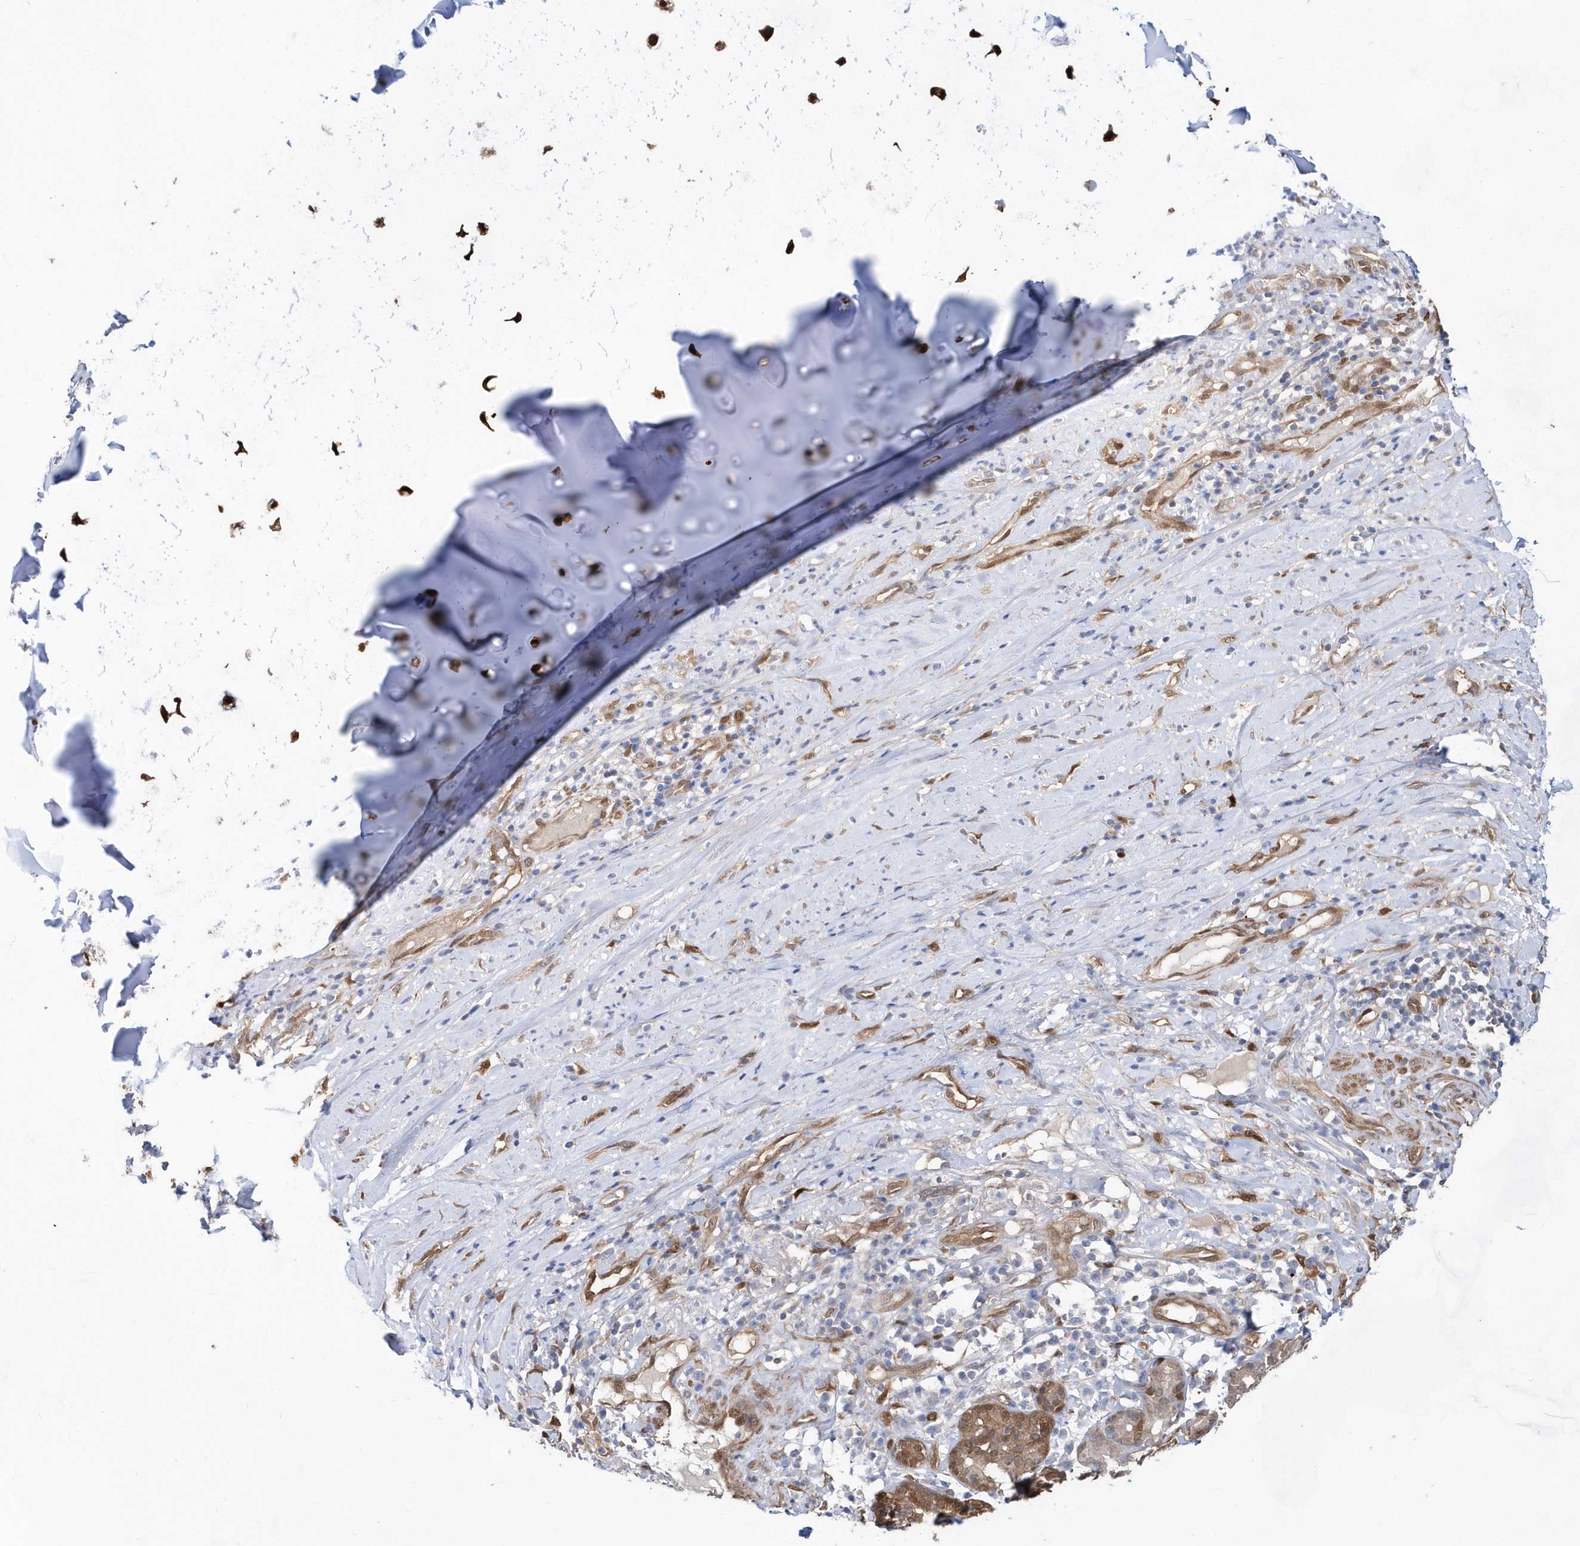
{"staining": {"intensity": "moderate", "quantity": ">75%", "location": "nuclear"}, "tissue": "adipose tissue", "cell_type": "Adipocytes", "image_type": "normal", "snomed": [{"axis": "morphology", "description": "Normal tissue, NOS"}, {"axis": "morphology", "description": "Basal cell carcinoma"}, {"axis": "topography", "description": "Cartilage tissue"}, {"axis": "topography", "description": "Nasopharynx"}, {"axis": "topography", "description": "Oral tissue"}], "caption": "IHC (DAB (3,3'-diaminobenzidine)) staining of unremarkable adipose tissue shows moderate nuclear protein staining in about >75% of adipocytes. (DAB IHC, brown staining for protein, blue staining for nuclei).", "gene": "BDH2", "patient": {"sex": "female", "age": 77}}